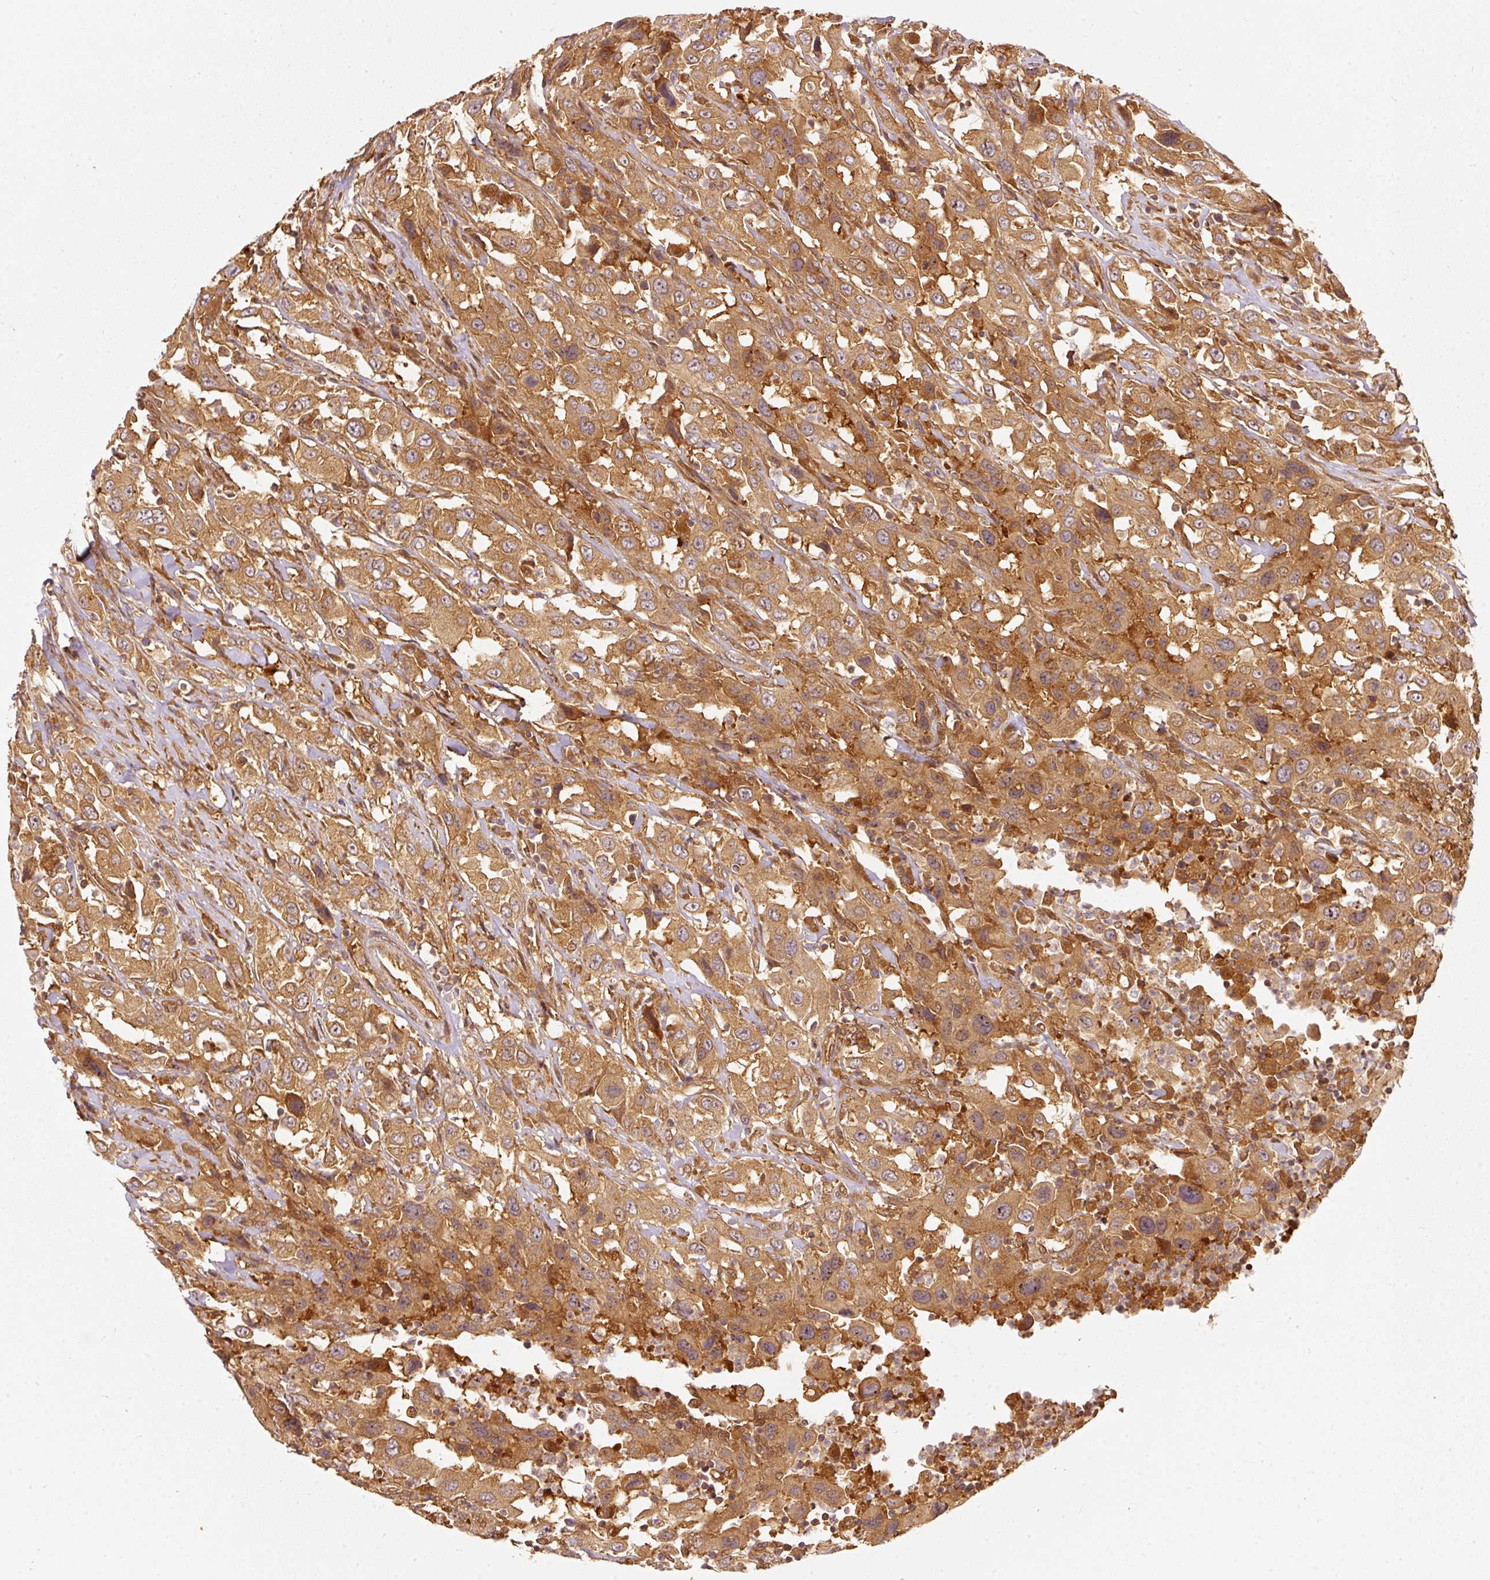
{"staining": {"intensity": "moderate", "quantity": ">75%", "location": "cytoplasmic/membranous"}, "tissue": "urothelial cancer", "cell_type": "Tumor cells", "image_type": "cancer", "snomed": [{"axis": "morphology", "description": "Urothelial carcinoma, High grade"}, {"axis": "topography", "description": "Urinary bladder"}], "caption": "This histopathology image exhibits immunohistochemistry (IHC) staining of urothelial cancer, with medium moderate cytoplasmic/membranous staining in approximately >75% of tumor cells.", "gene": "EIF3B", "patient": {"sex": "male", "age": 61}}